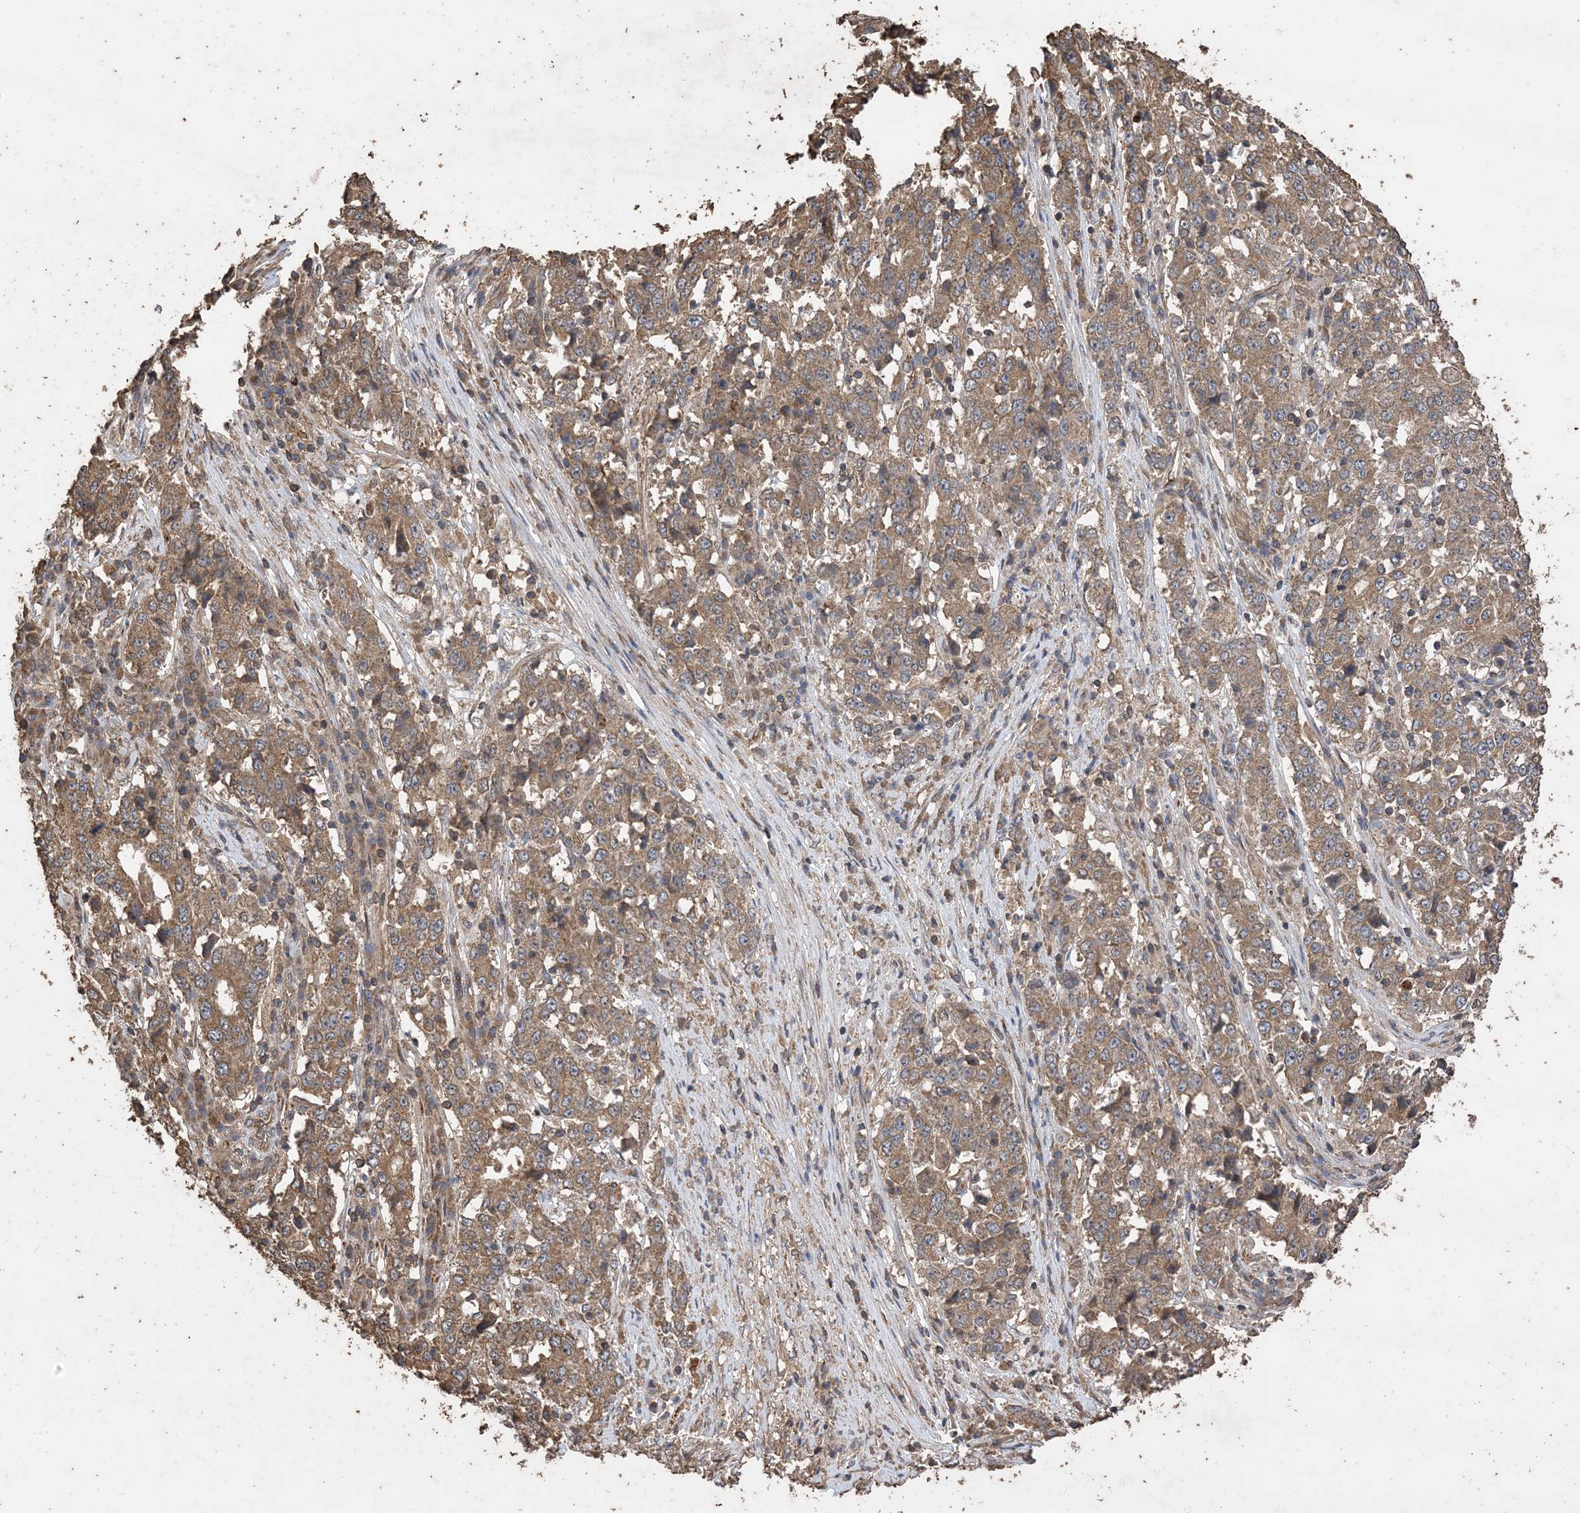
{"staining": {"intensity": "moderate", "quantity": ">75%", "location": "cytoplasmic/membranous"}, "tissue": "stomach cancer", "cell_type": "Tumor cells", "image_type": "cancer", "snomed": [{"axis": "morphology", "description": "Adenocarcinoma, NOS"}, {"axis": "topography", "description": "Stomach"}], "caption": "Brown immunohistochemical staining in stomach cancer (adenocarcinoma) shows moderate cytoplasmic/membranous staining in about >75% of tumor cells. (brown staining indicates protein expression, while blue staining denotes nuclei).", "gene": "ZKSCAN5", "patient": {"sex": "male", "age": 59}}